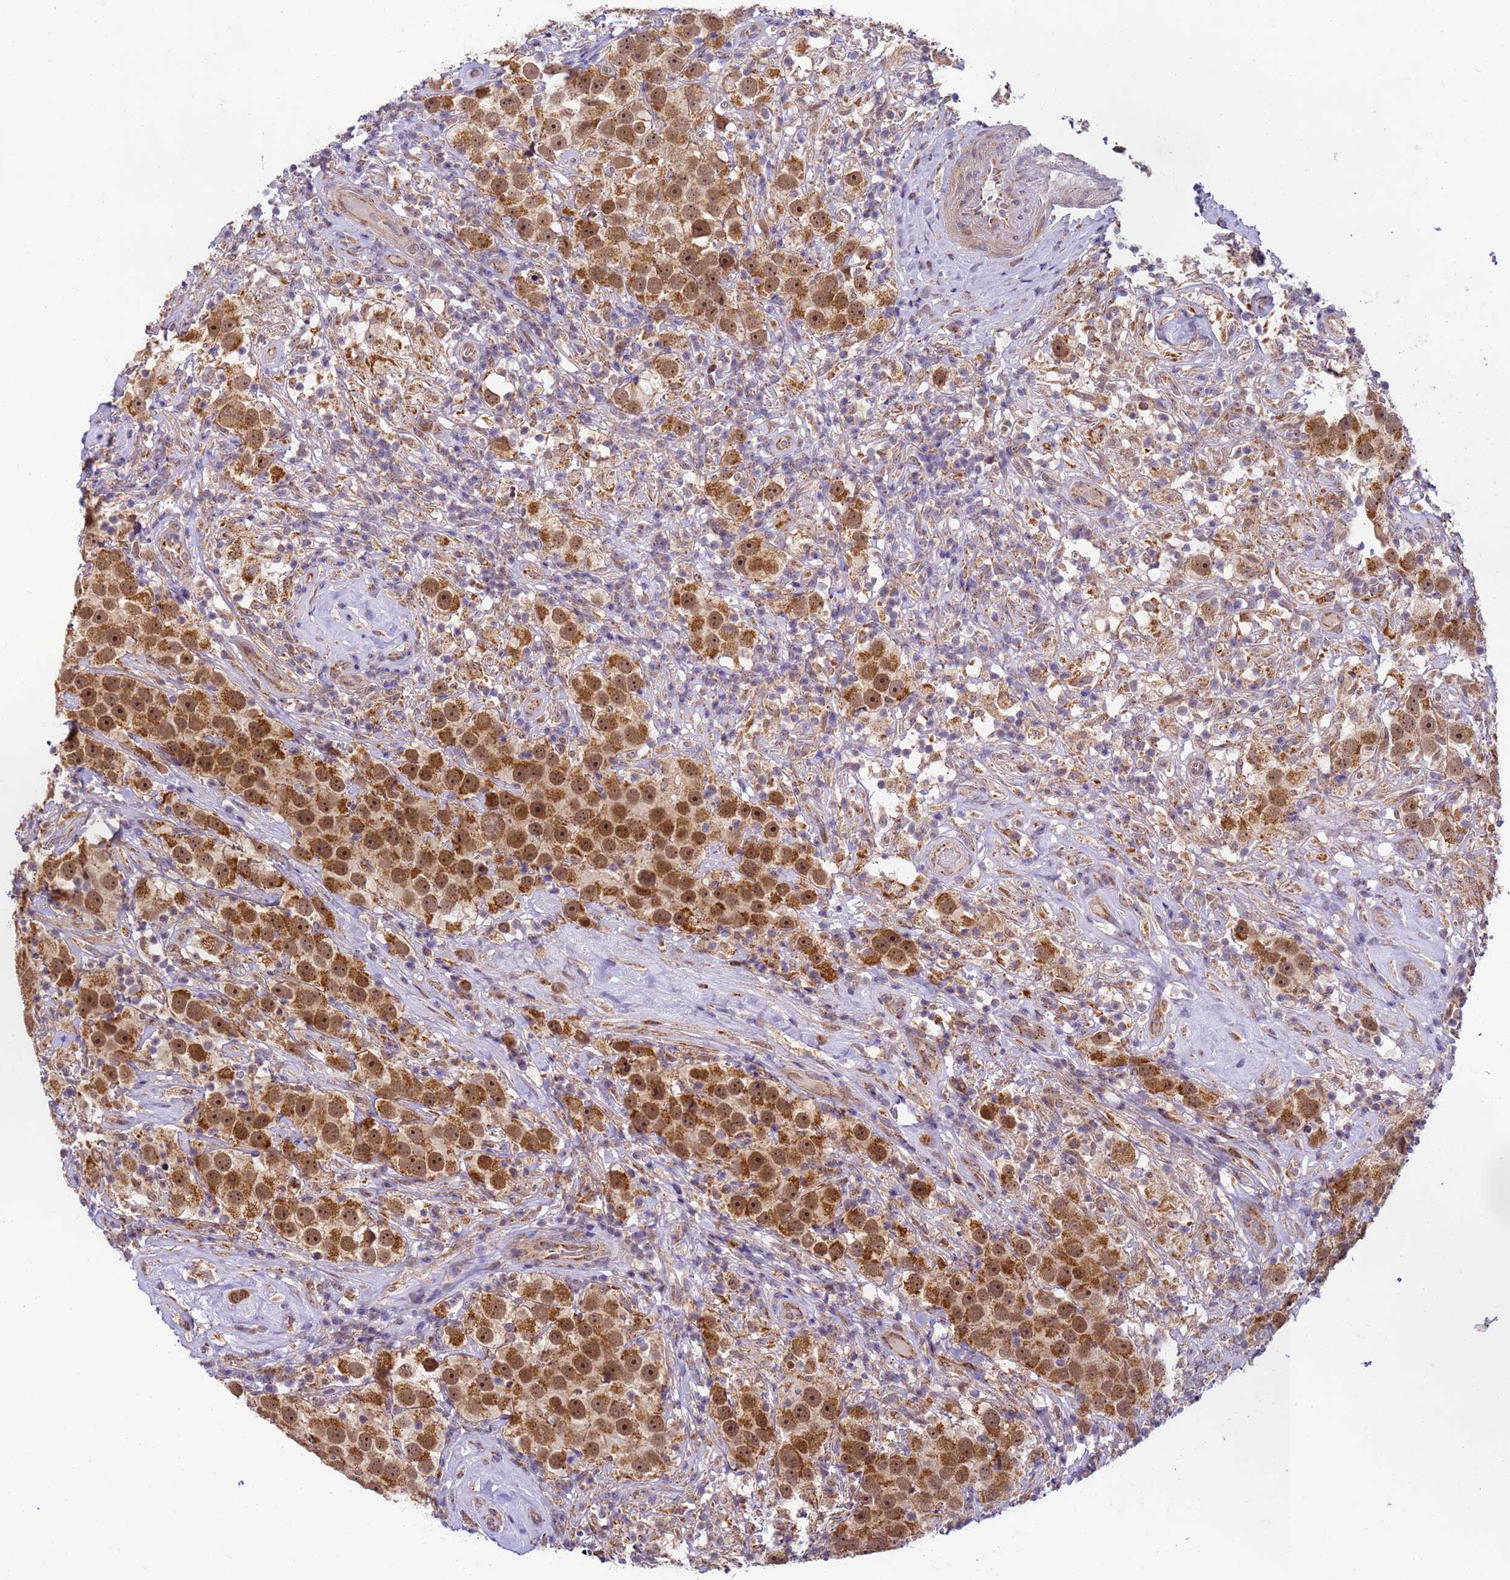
{"staining": {"intensity": "moderate", "quantity": ">75%", "location": "cytoplasmic/membranous,nuclear"}, "tissue": "testis cancer", "cell_type": "Tumor cells", "image_type": "cancer", "snomed": [{"axis": "morphology", "description": "Seminoma, NOS"}, {"axis": "topography", "description": "Testis"}], "caption": "Moderate cytoplasmic/membranous and nuclear staining is appreciated in about >75% of tumor cells in seminoma (testis). (brown staining indicates protein expression, while blue staining denotes nuclei).", "gene": "RAPGEF3", "patient": {"sex": "male", "age": 49}}